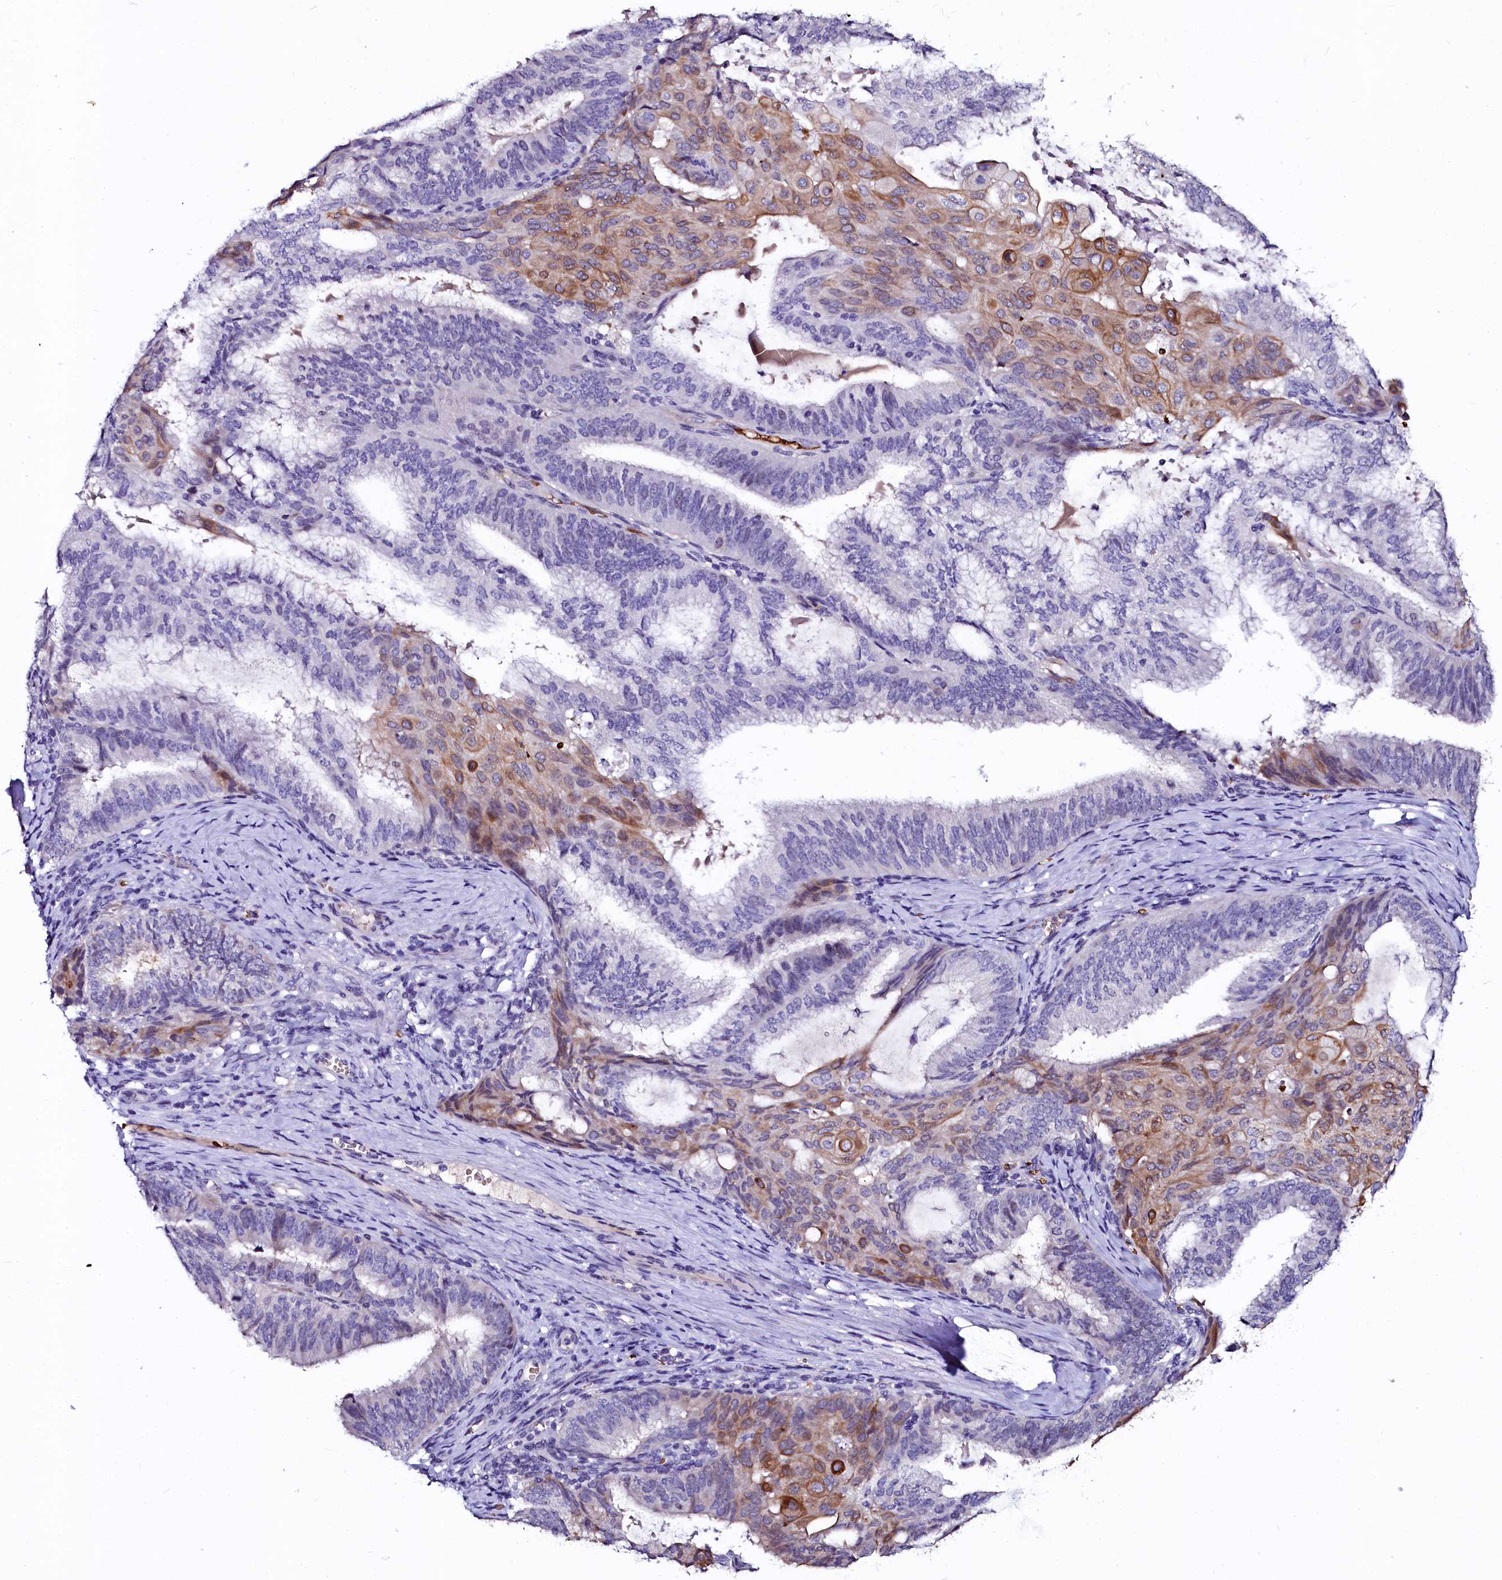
{"staining": {"intensity": "moderate", "quantity": "25%-75%", "location": "cytoplasmic/membranous"}, "tissue": "endometrial cancer", "cell_type": "Tumor cells", "image_type": "cancer", "snomed": [{"axis": "morphology", "description": "Adenocarcinoma, NOS"}, {"axis": "topography", "description": "Endometrium"}], "caption": "Immunohistochemical staining of human endometrial cancer (adenocarcinoma) shows medium levels of moderate cytoplasmic/membranous expression in about 25%-75% of tumor cells.", "gene": "CTDSPL2", "patient": {"sex": "female", "age": 49}}